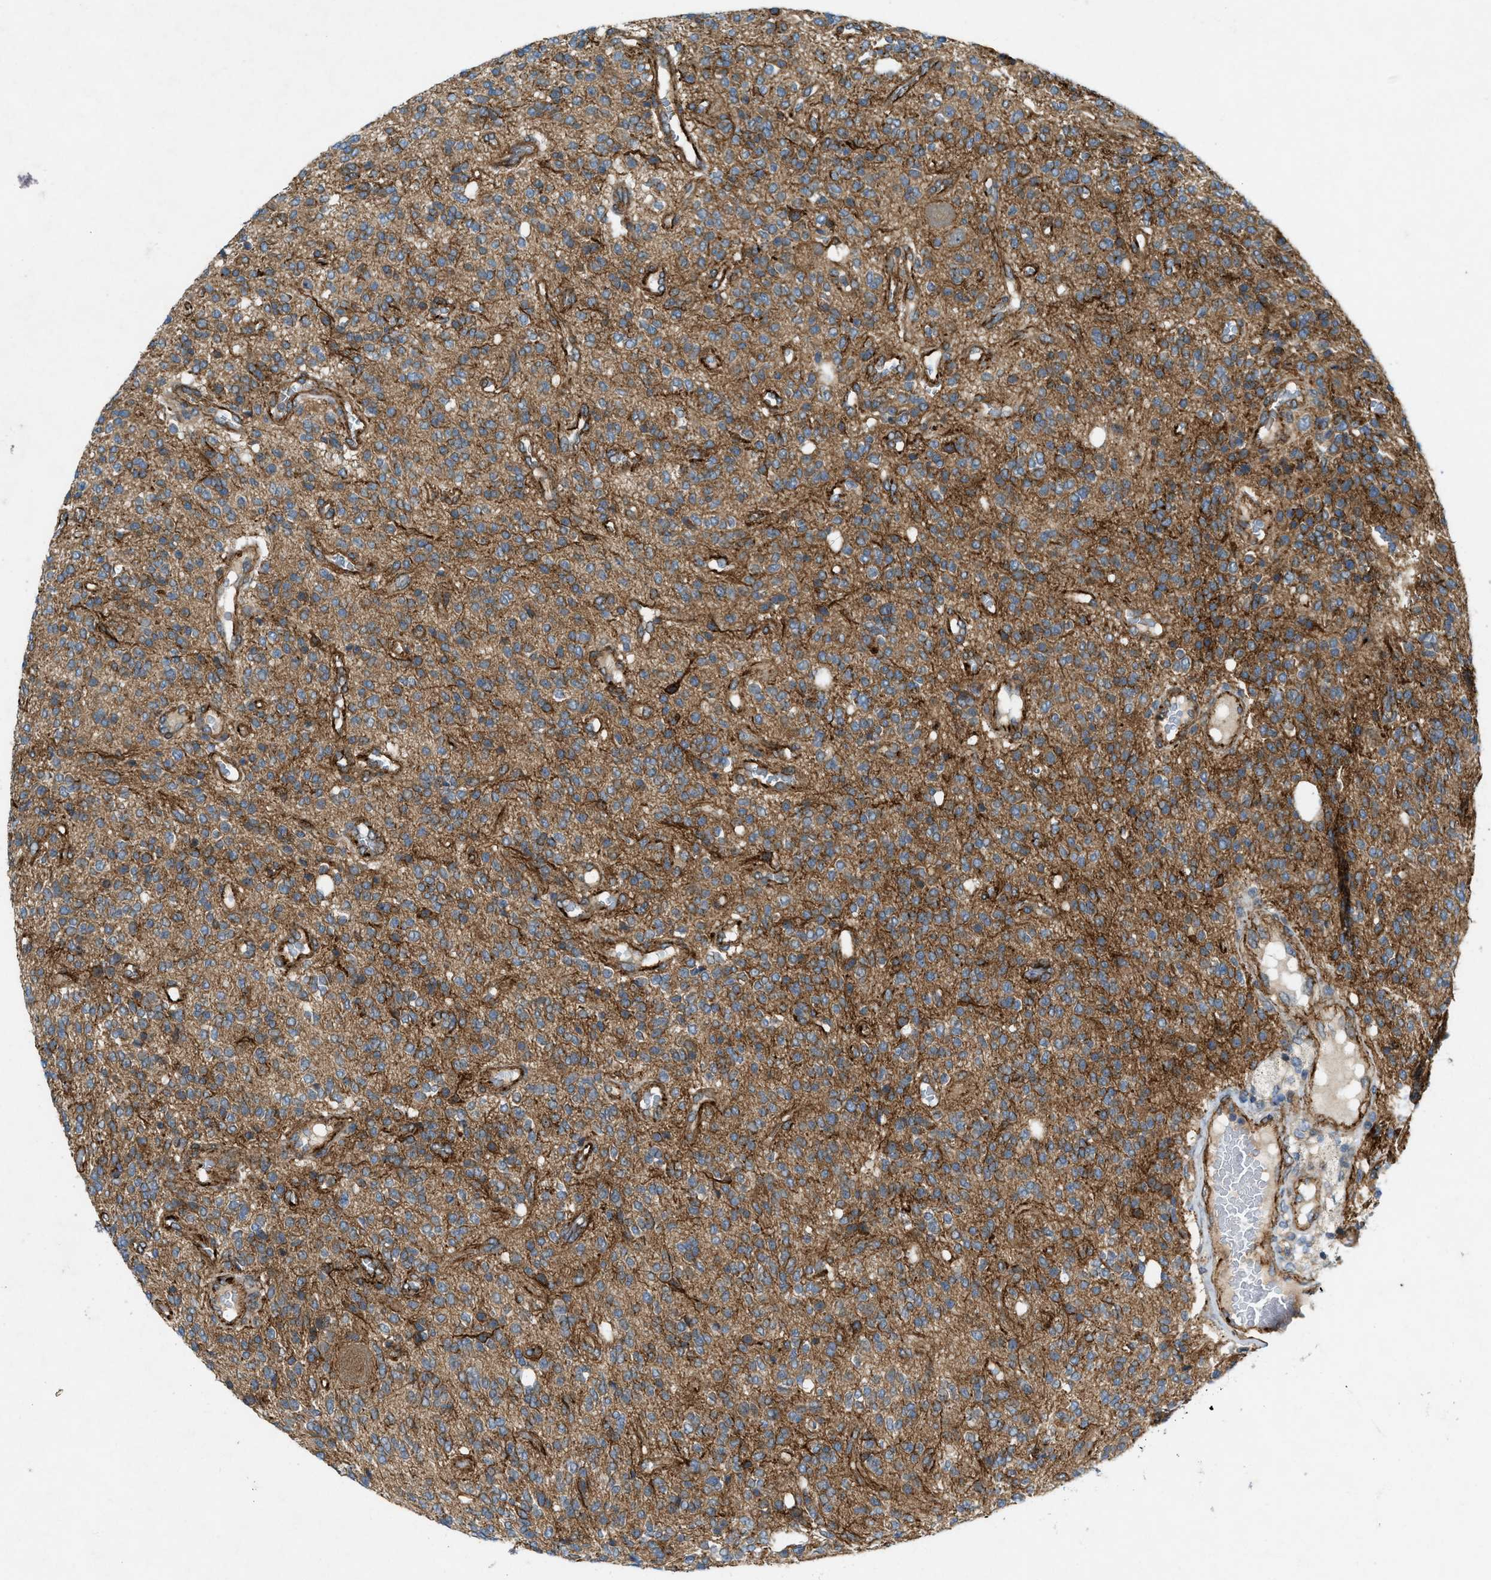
{"staining": {"intensity": "moderate", "quantity": ">75%", "location": "cytoplasmic/membranous"}, "tissue": "glioma", "cell_type": "Tumor cells", "image_type": "cancer", "snomed": [{"axis": "morphology", "description": "Glioma, malignant, High grade"}, {"axis": "topography", "description": "Brain"}], "caption": "The histopathology image demonstrates staining of malignant high-grade glioma, revealing moderate cytoplasmic/membranous protein expression (brown color) within tumor cells.", "gene": "URGCP", "patient": {"sex": "male", "age": 34}}